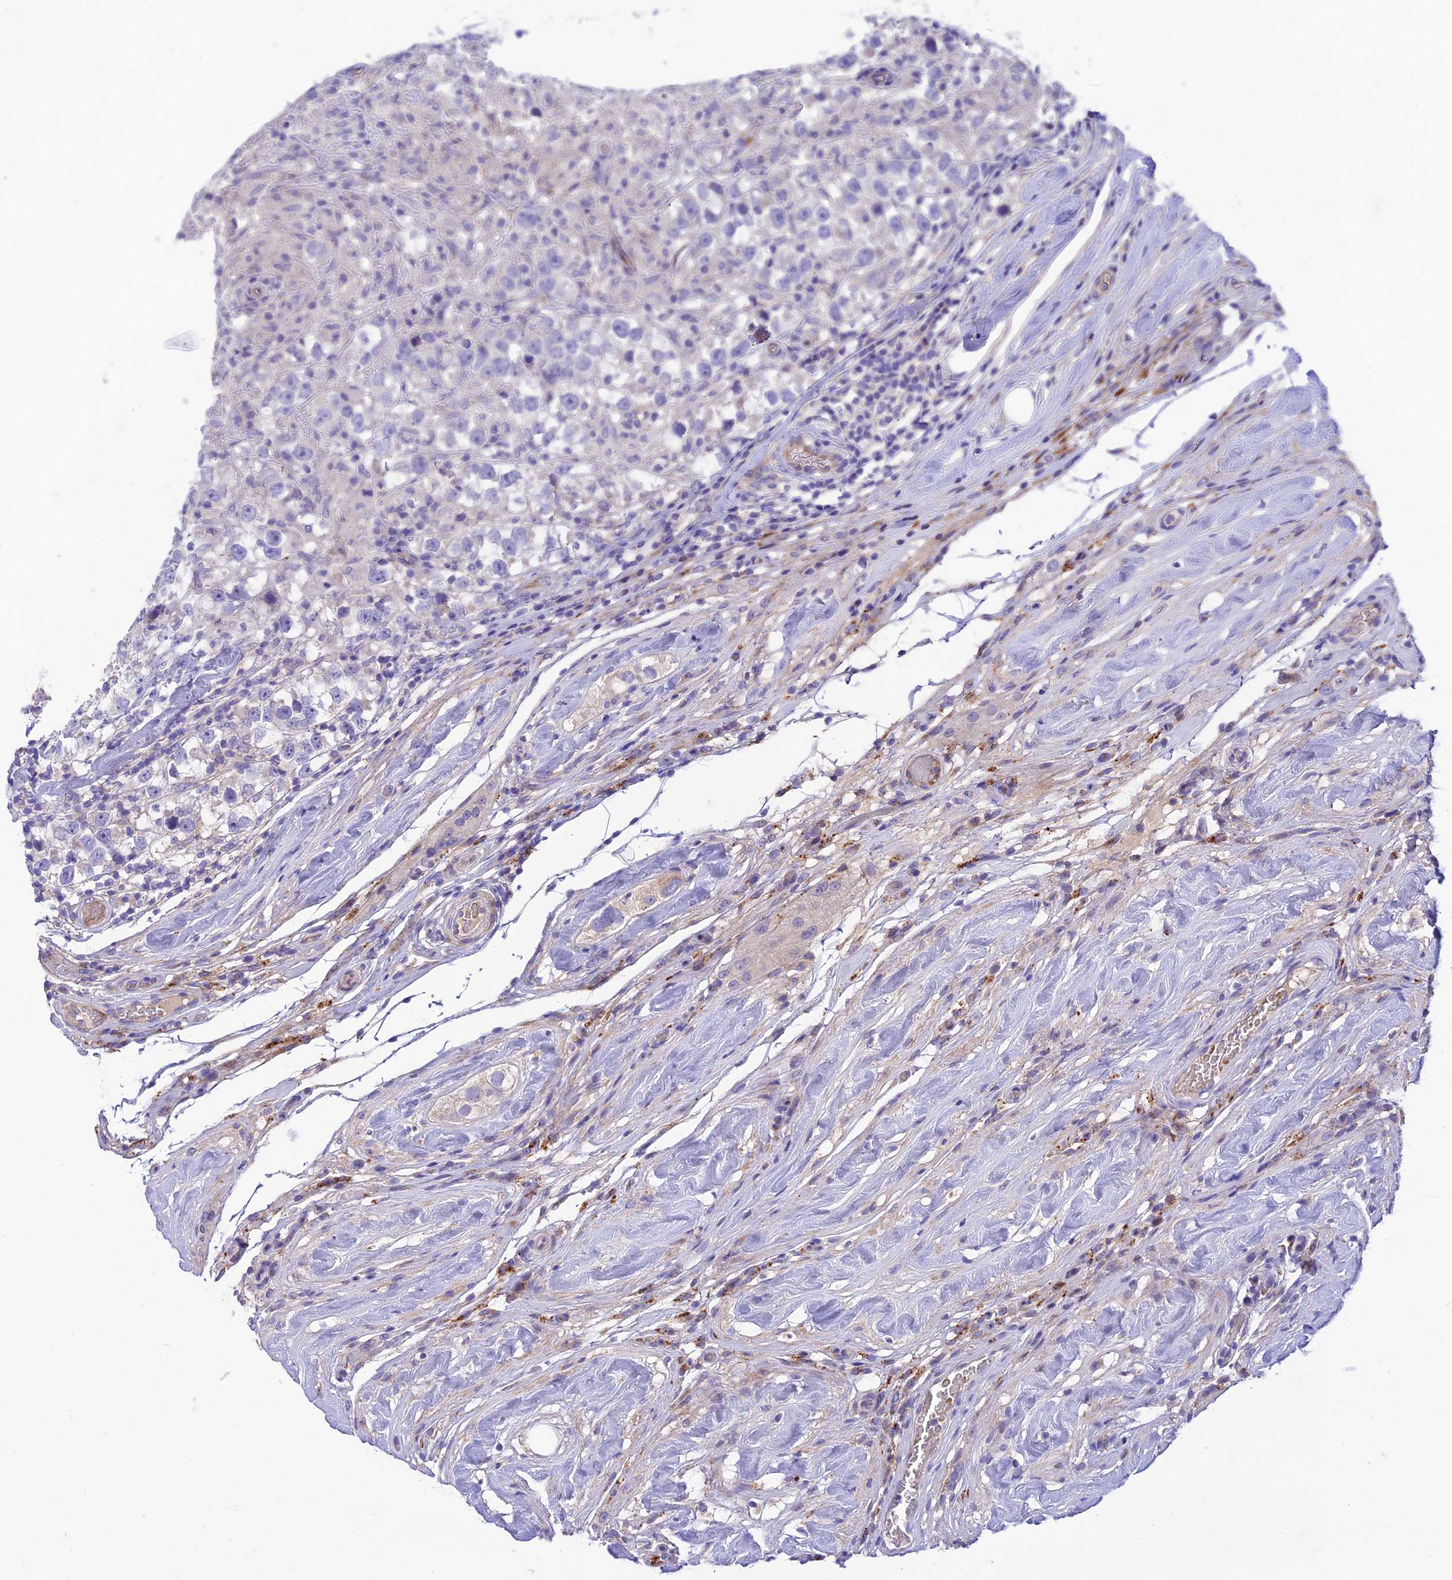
{"staining": {"intensity": "negative", "quantity": "none", "location": "none"}, "tissue": "testis cancer", "cell_type": "Tumor cells", "image_type": "cancer", "snomed": [{"axis": "morphology", "description": "Seminoma, NOS"}, {"axis": "topography", "description": "Testis"}], "caption": "Human seminoma (testis) stained for a protein using immunohistochemistry exhibits no staining in tumor cells.", "gene": "CCDC157", "patient": {"sex": "male", "age": 46}}